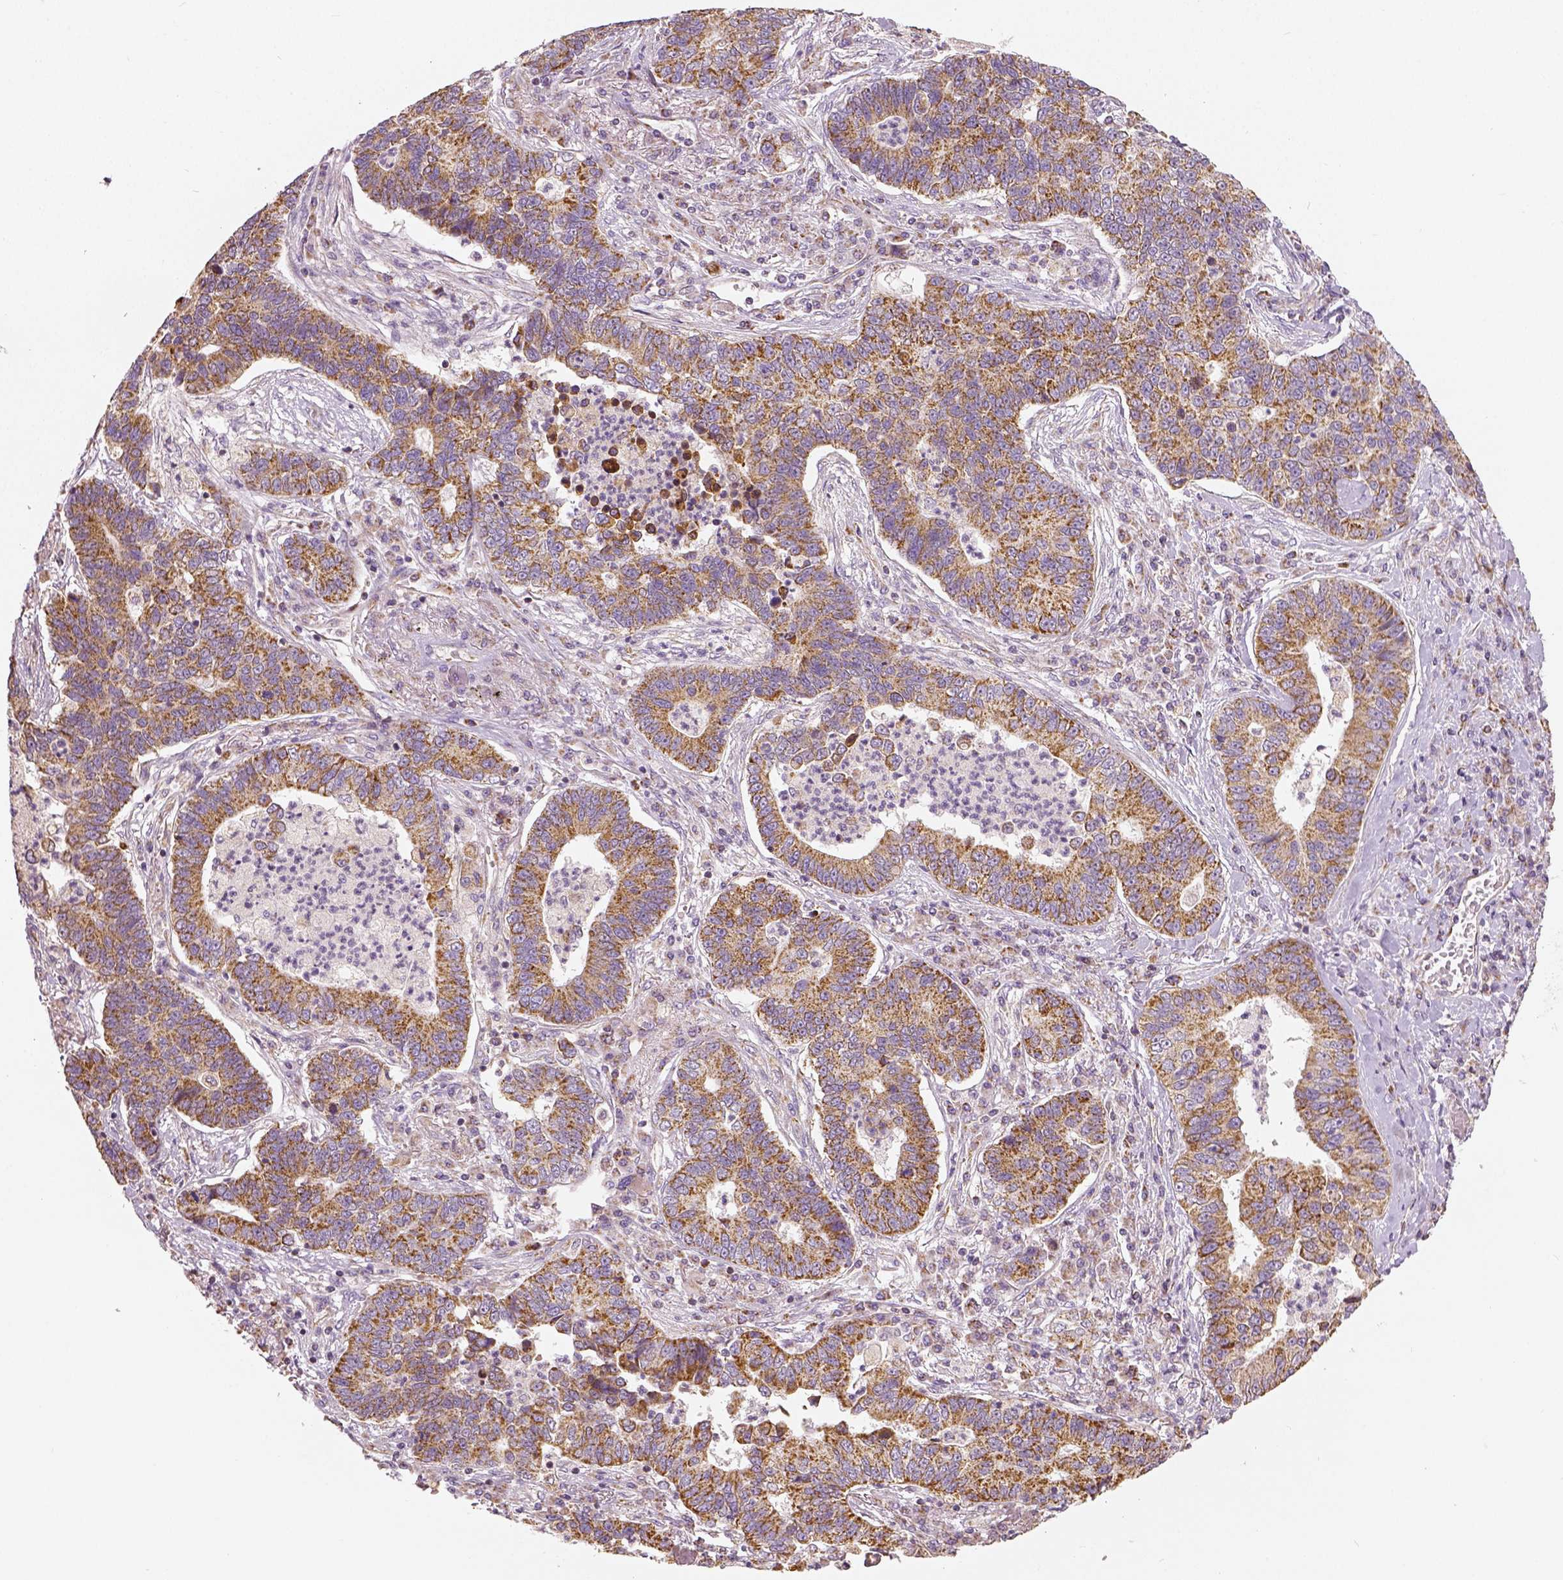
{"staining": {"intensity": "moderate", "quantity": ">75%", "location": "cytoplasmic/membranous"}, "tissue": "lung cancer", "cell_type": "Tumor cells", "image_type": "cancer", "snomed": [{"axis": "morphology", "description": "Adenocarcinoma, NOS"}, {"axis": "topography", "description": "Lung"}], "caption": "Moderate cytoplasmic/membranous expression for a protein is identified in approximately >75% of tumor cells of lung cancer (adenocarcinoma) using IHC.", "gene": "PGAM5", "patient": {"sex": "female", "age": 57}}